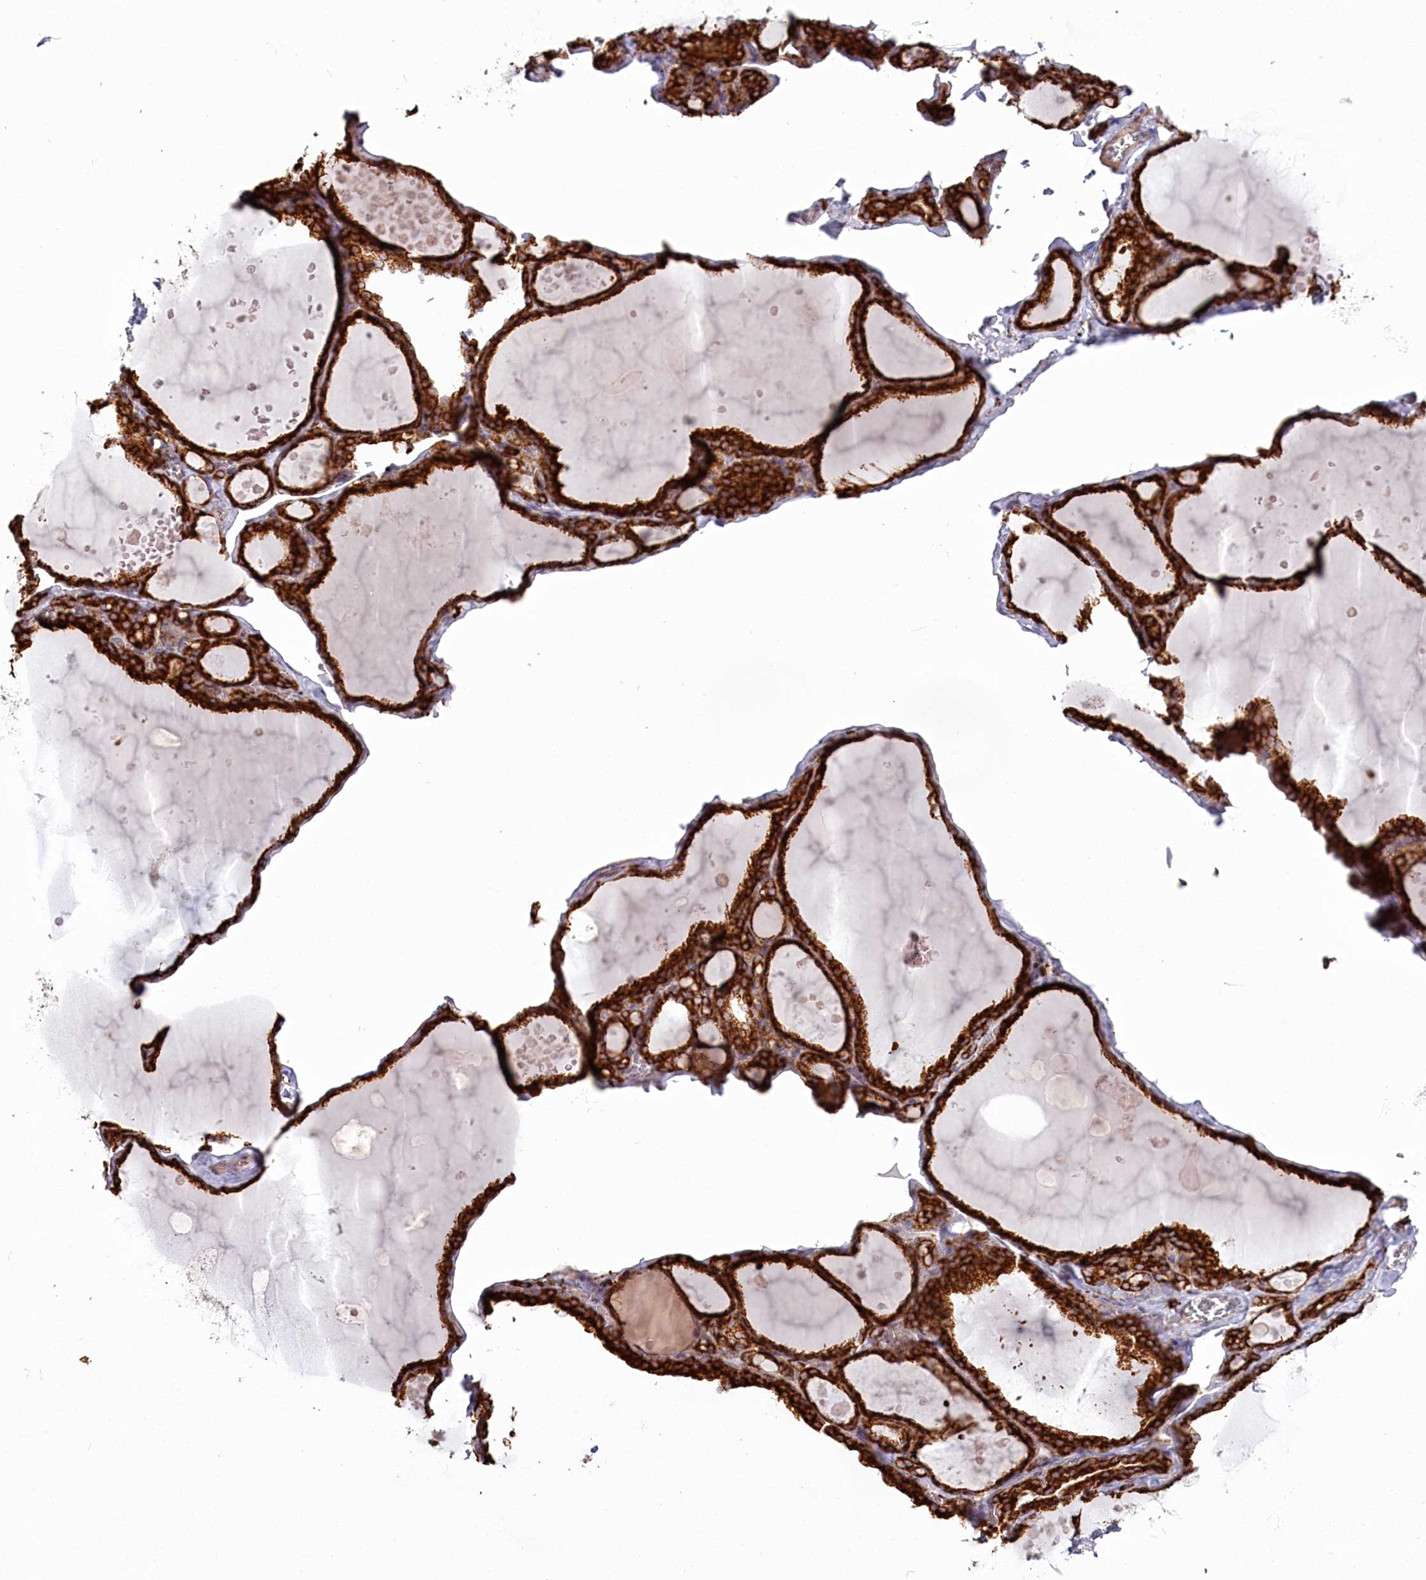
{"staining": {"intensity": "strong", "quantity": ">75%", "location": "cytoplasmic/membranous"}, "tissue": "thyroid gland", "cell_type": "Glandular cells", "image_type": "normal", "snomed": [{"axis": "morphology", "description": "Normal tissue, NOS"}, {"axis": "topography", "description": "Thyroid gland"}], "caption": "Immunohistochemical staining of benign thyroid gland displays >75% levels of strong cytoplasmic/membranous protein expression in approximately >75% of glandular cells.", "gene": "POGLUT1", "patient": {"sex": "male", "age": 56}}